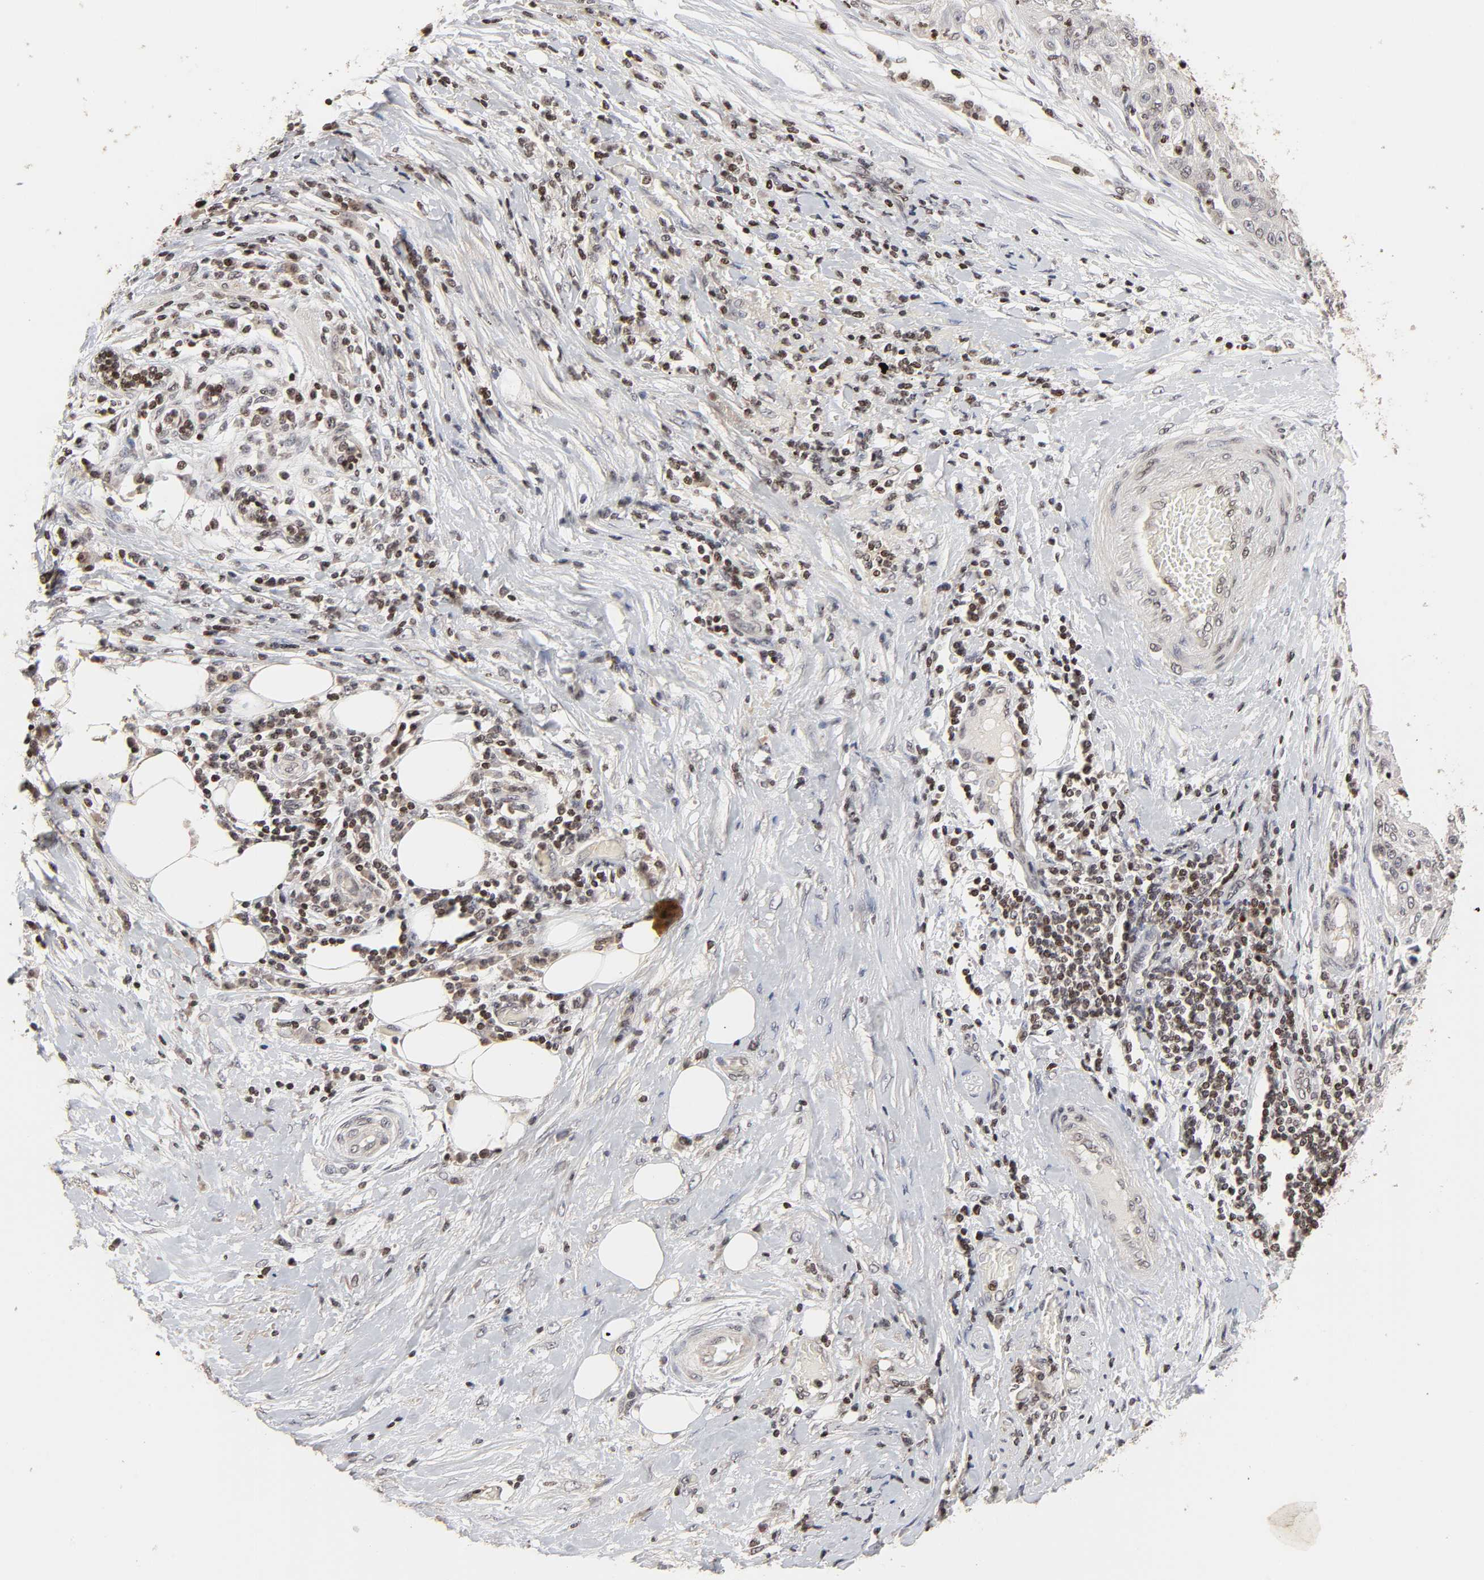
{"staining": {"intensity": "negative", "quantity": "none", "location": "none"}, "tissue": "lung cancer", "cell_type": "Tumor cells", "image_type": "cancer", "snomed": [{"axis": "morphology", "description": "Inflammation, NOS"}, {"axis": "morphology", "description": "Squamous cell carcinoma, NOS"}, {"axis": "topography", "description": "Lymph node"}, {"axis": "topography", "description": "Soft tissue"}, {"axis": "topography", "description": "Lung"}], "caption": "Immunohistochemistry (IHC) histopathology image of neoplastic tissue: human lung cancer stained with DAB (3,3'-diaminobenzidine) exhibits no significant protein expression in tumor cells. (IHC, brightfield microscopy, high magnification).", "gene": "ZNF473", "patient": {"sex": "male", "age": 66}}